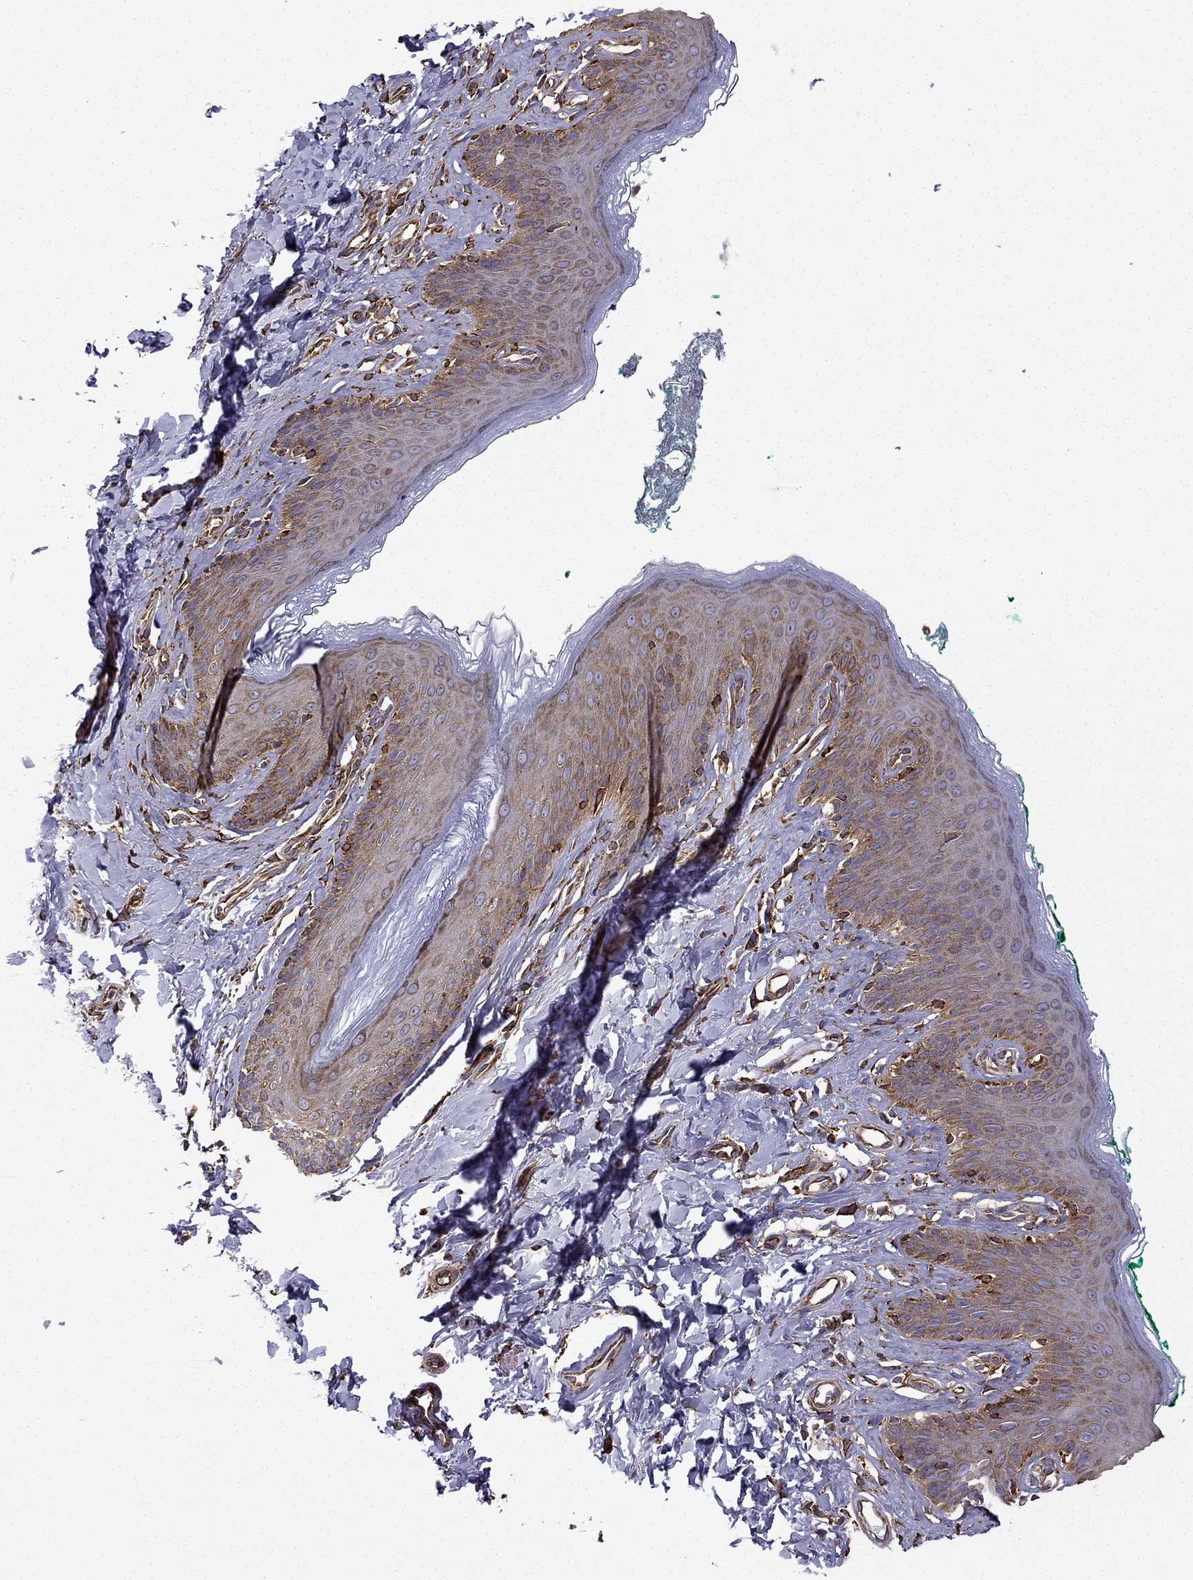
{"staining": {"intensity": "moderate", "quantity": ">75%", "location": "cytoplasmic/membranous"}, "tissue": "skin", "cell_type": "Epidermal cells", "image_type": "normal", "snomed": [{"axis": "morphology", "description": "Normal tissue, NOS"}, {"axis": "topography", "description": "Vulva"}], "caption": "Unremarkable skin reveals moderate cytoplasmic/membranous staining in about >75% of epidermal cells, visualized by immunohistochemistry.", "gene": "MAP4", "patient": {"sex": "female", "age": 66}}